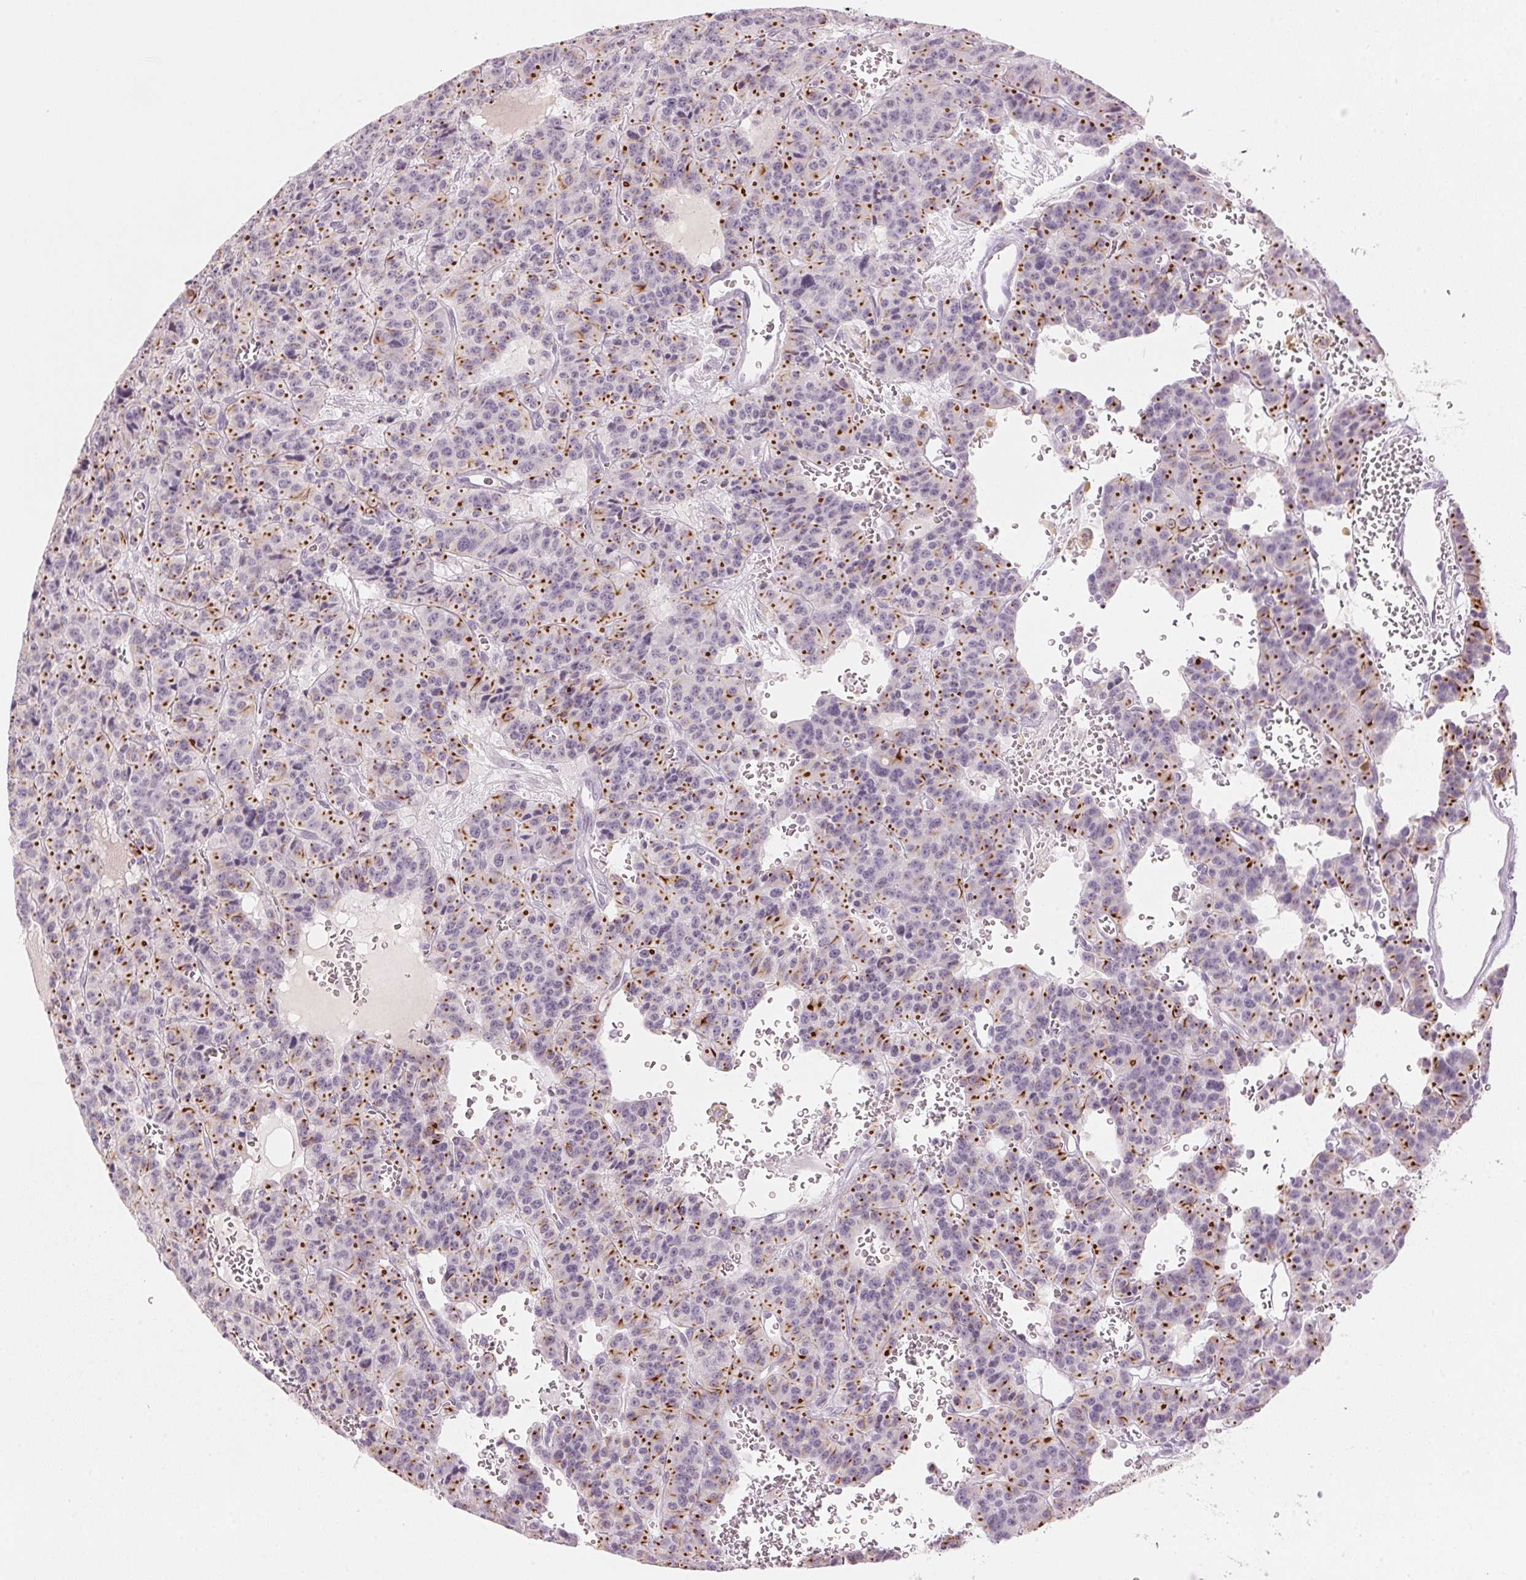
{"staining": {"intensity": "strong", "quantity": "25%-75%", "location": "cytoplasmic/membranous"}, "tissue": "carcinoid", "cell_type": "Tumor cells", "image_type": "cancer", "snomed": [{"axis": "morphology", "description": "Carcinoid, malignant, NOS"}, {"axis": "topography", "description": "Lung"}], "caption": "This image exhibits IHC staining of carcinoid, with high strong cytoplasmic/membranous staining in approximately 25%-75% of tumor cells.", "gene": "SCTR", "patient": {"sex": "female", "age": 71}}